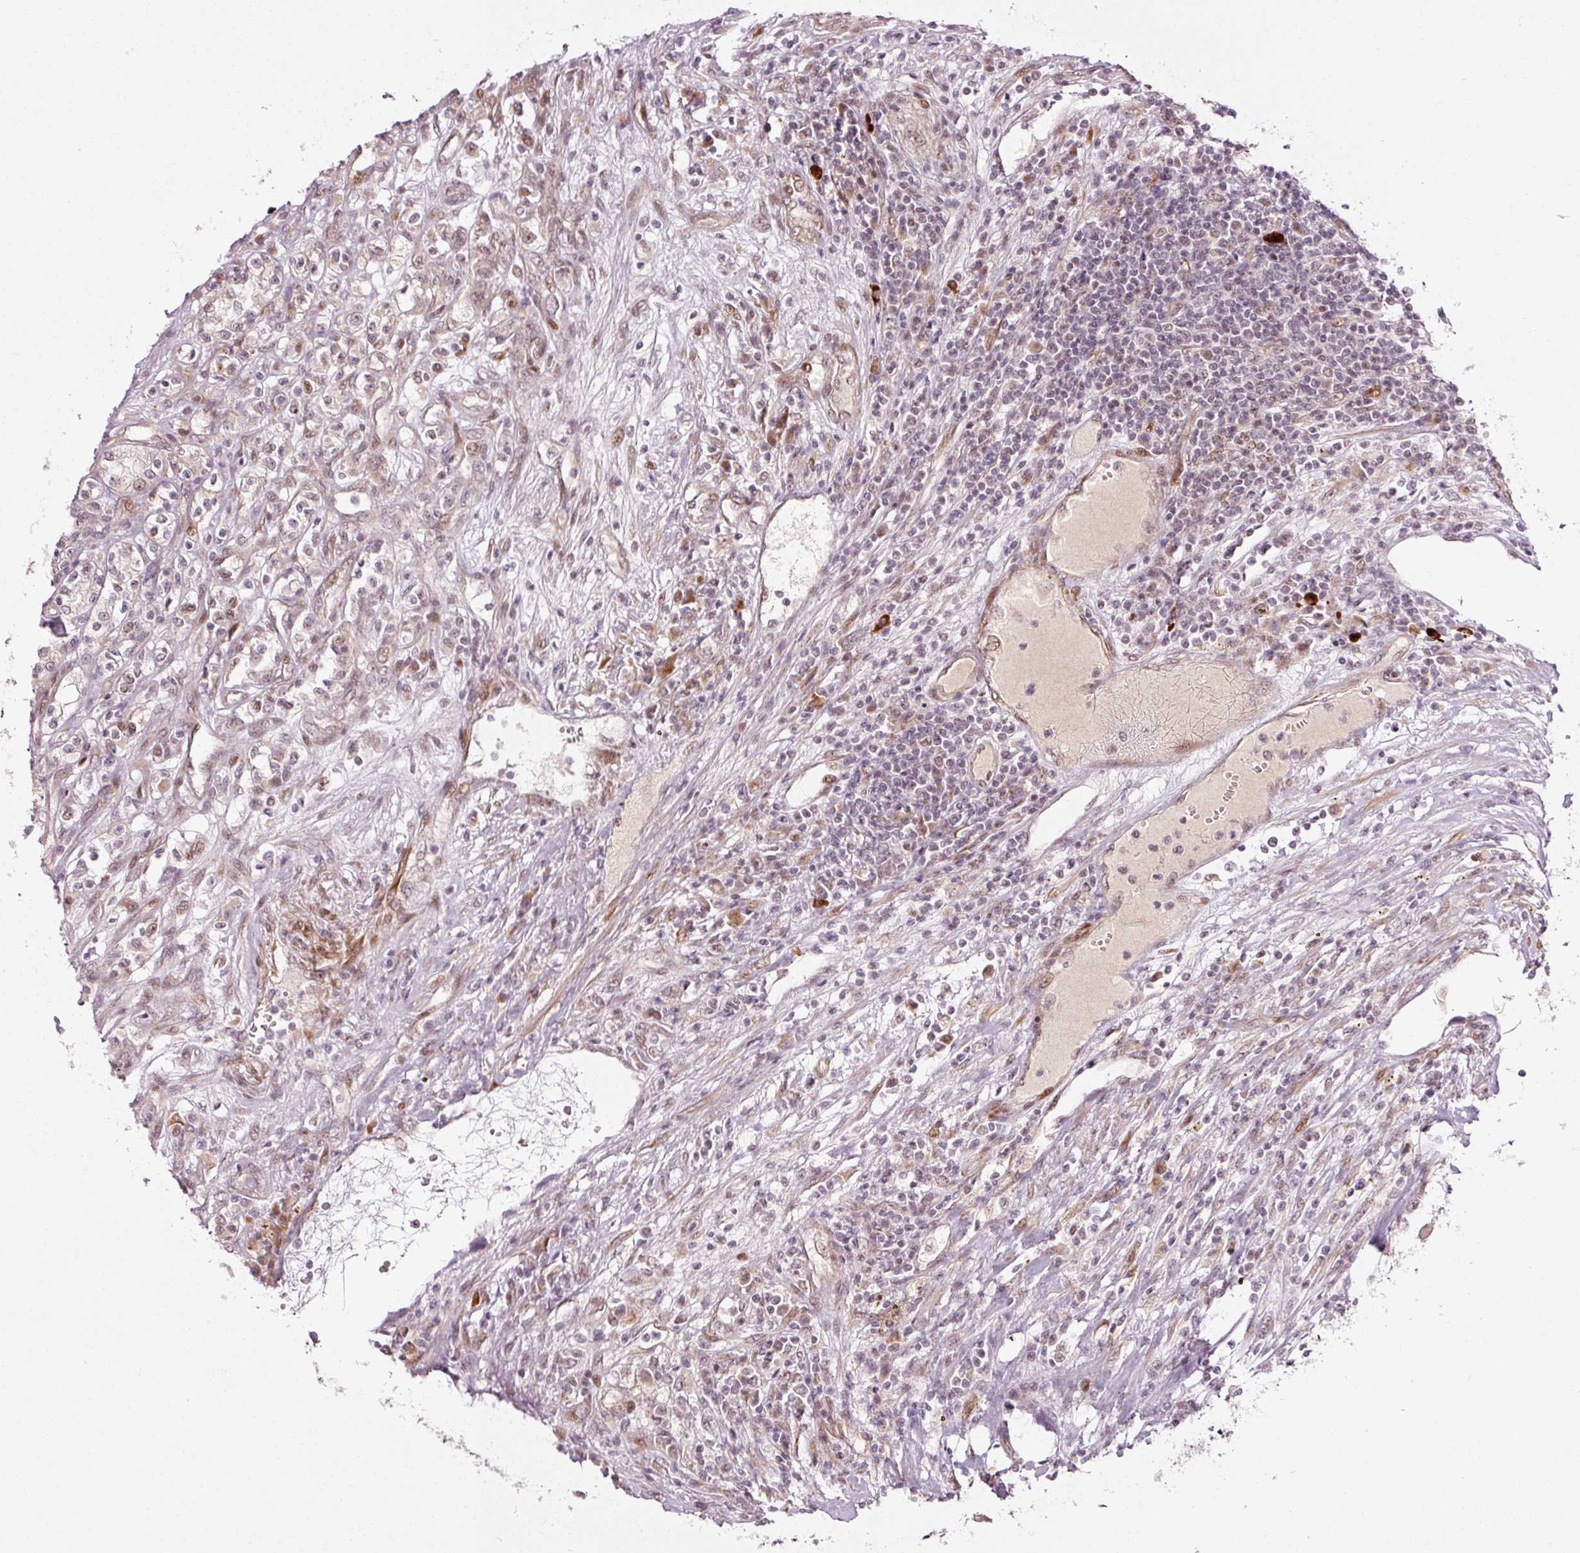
{"staining": {"intensity": "weak", "quantity": ">75%", "location": "cytoplasmic/membranous"}, "tissue": "renal cancer", "cell_type": "Tumor cells", "image_type": "cancer", "snomed": [{"axis": "morphology", "description": "Adenocarcinoma, NOS"}, {"axis": "topography", "description": "Kidney"}], "caption": "Tumor cells reveal weak cytoplasmic/membranous positivity in about >75% of cells in renal cancer.", "gene": "ANKRD20A1", "patient": {"sex": "female", "age": 52}}